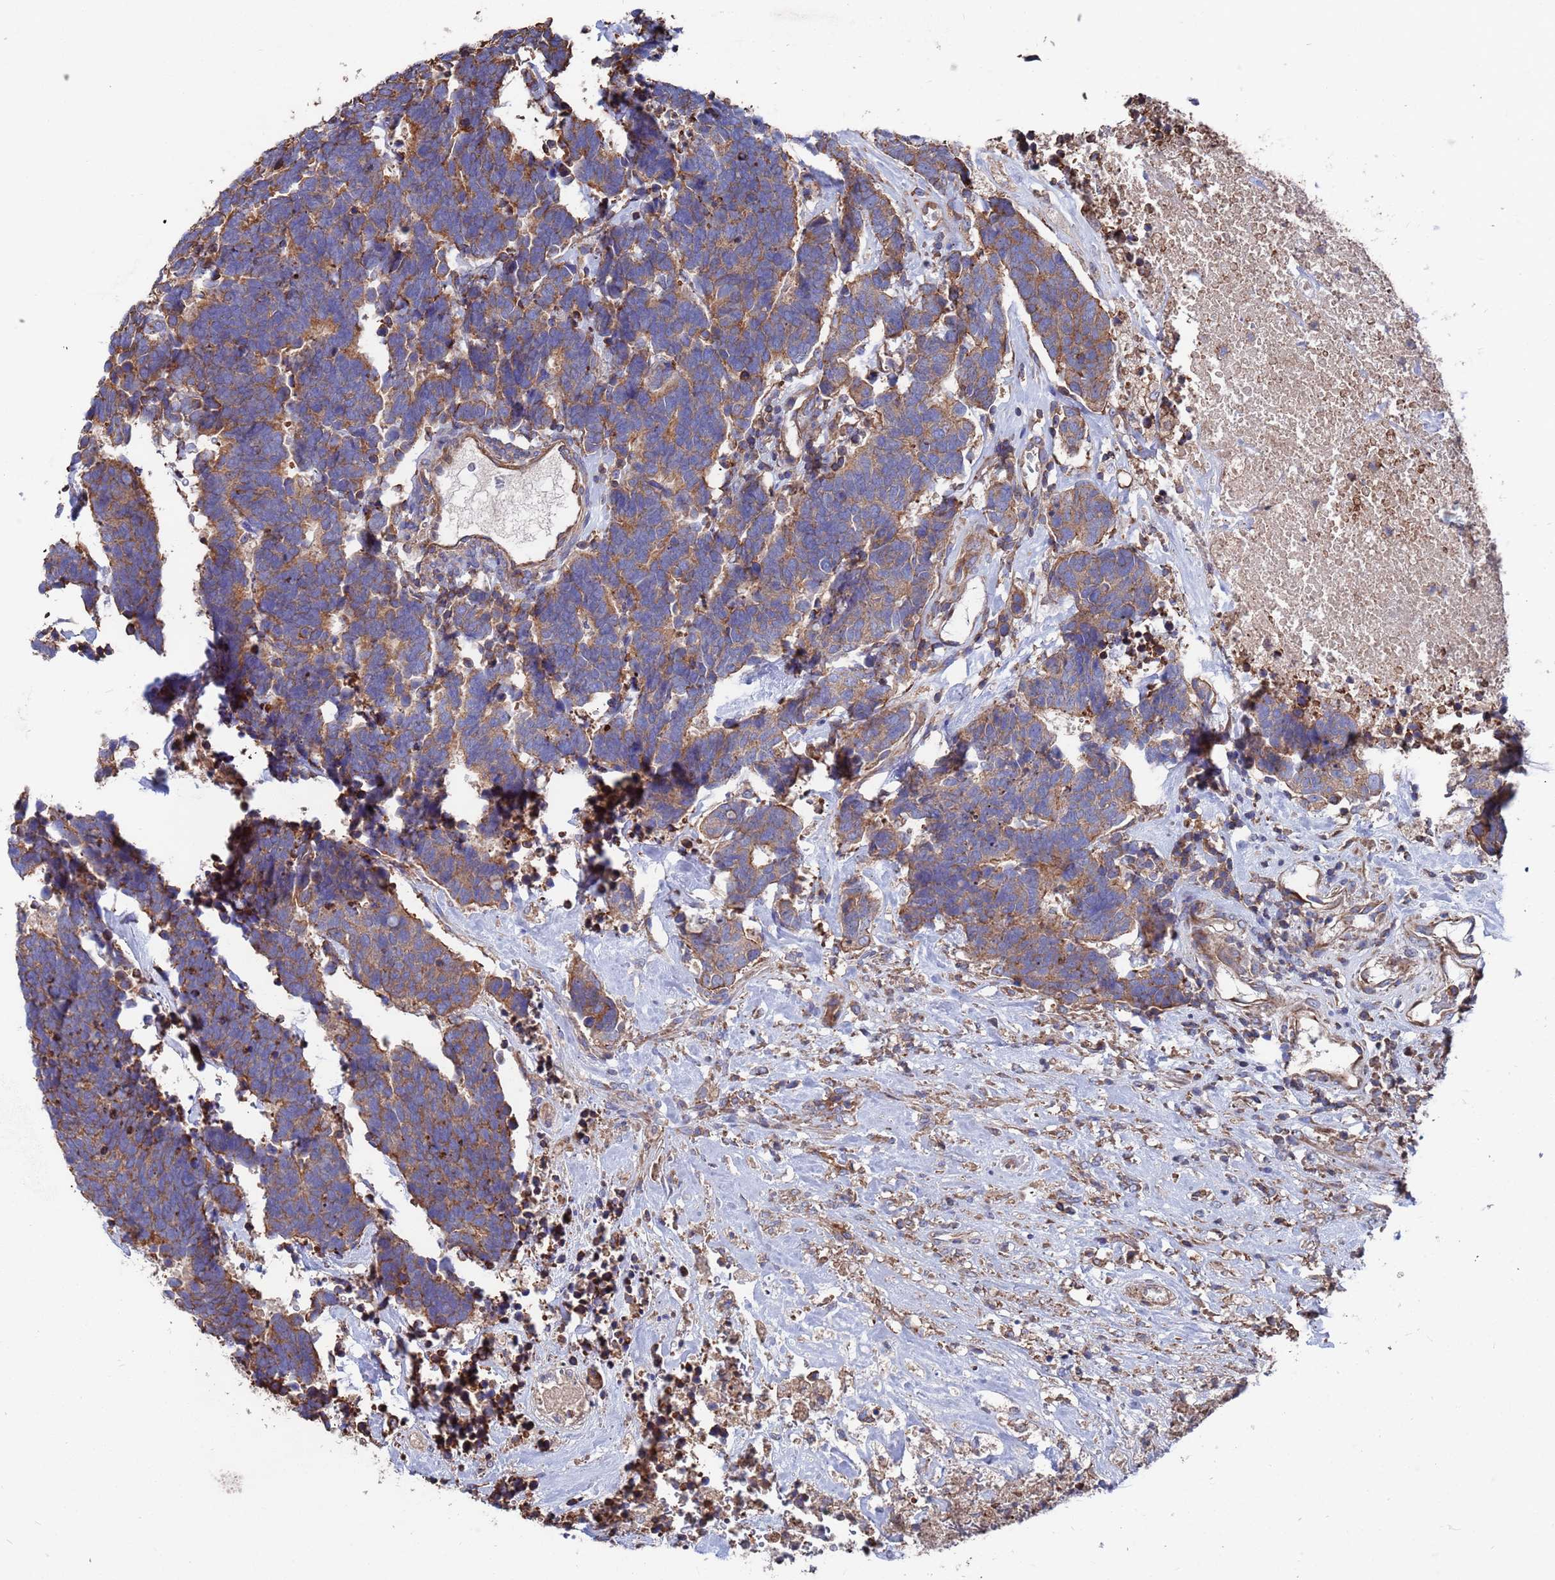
{"staining": {"intensity": "moderate", "quantity": ">75%", "location": "cytoplasmic/membranous"}, "tissue": "carcinoid", "cell_type": "Tumor cells", "image_type": "cancer", "snomed": [{"axis": "morphology", "description": "Carcinoma, NOS"}, {"axis": "morphology", "description": "Carcinoid, malignant, NOS"}, {"axis": "topography", "description": "Urinary bladder"}], "caption": "About >75% of tumor cells in human carcinoid exhibit moderate cytoplasmic/membranous protein staining as visualized by brown immunohistochemical staining.", "gene": "PYCR1", "patient": {"sex": "male", "age": 57}}